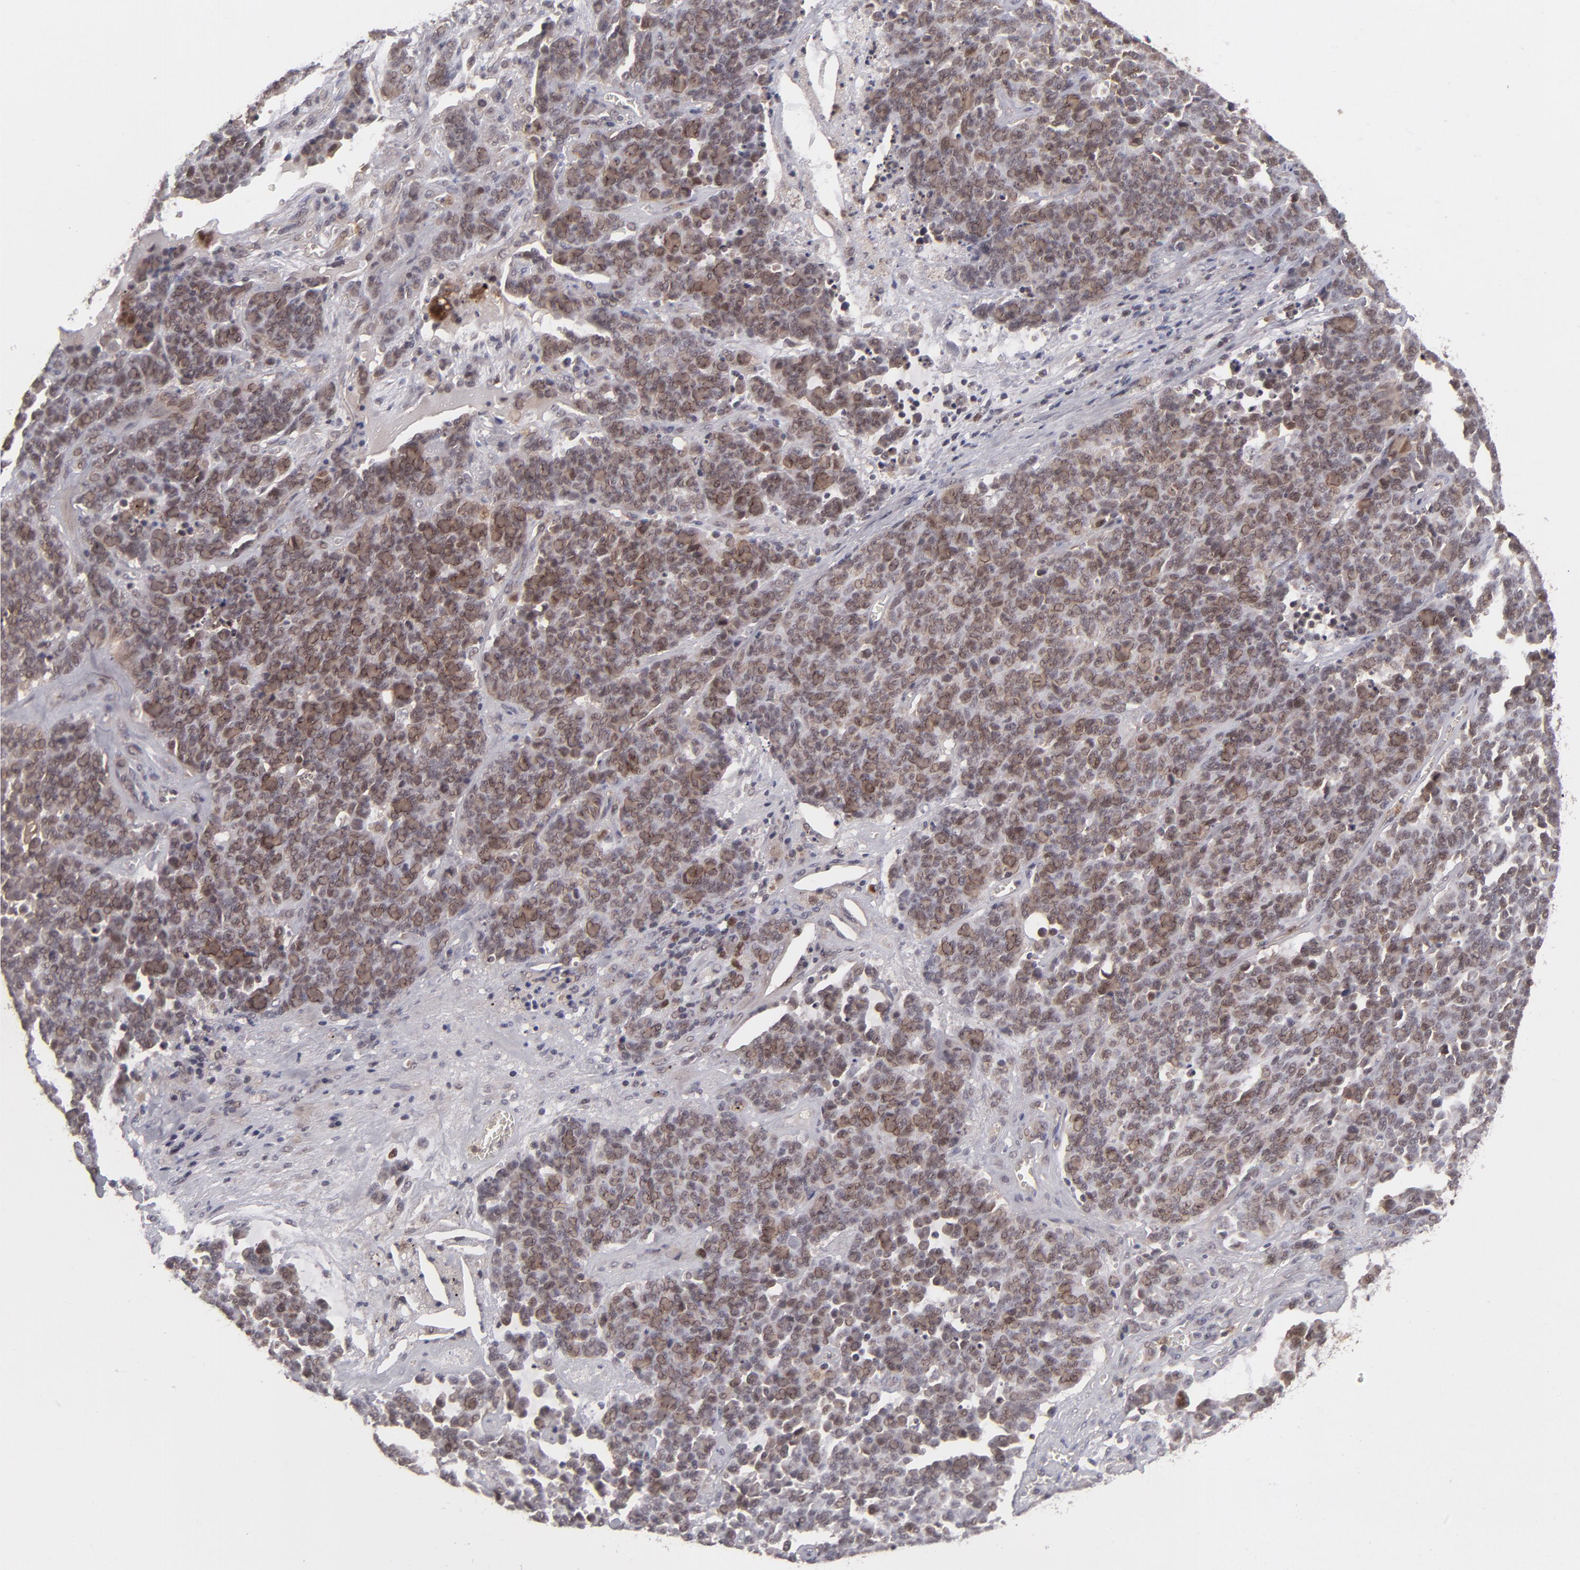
{"staining": {"intensity": "weak", "quantity": ">75%", "location": "cytoplasmic/membranous,nuclear"}, "tissue": "lung cancer", "cell_type": "Tumor cells", "image_type": "cancer", "snomed": [{"axis": "morphology", "description": "Neoplasm, malignant, NOS"}, {"axis": "topography", "description": "Lung"}], "caption": "Protein expression analysis of lung cancer demonstrates weak cytoplasmic/membranous and nuclear positivity in about >75% of tumor cells. (DAB (3,3'-diaminobenzidine) IHC with brightfield microscopy, high magnification).", "gene": "TYMS", "patient": {"sex": "female", "age": 58}}